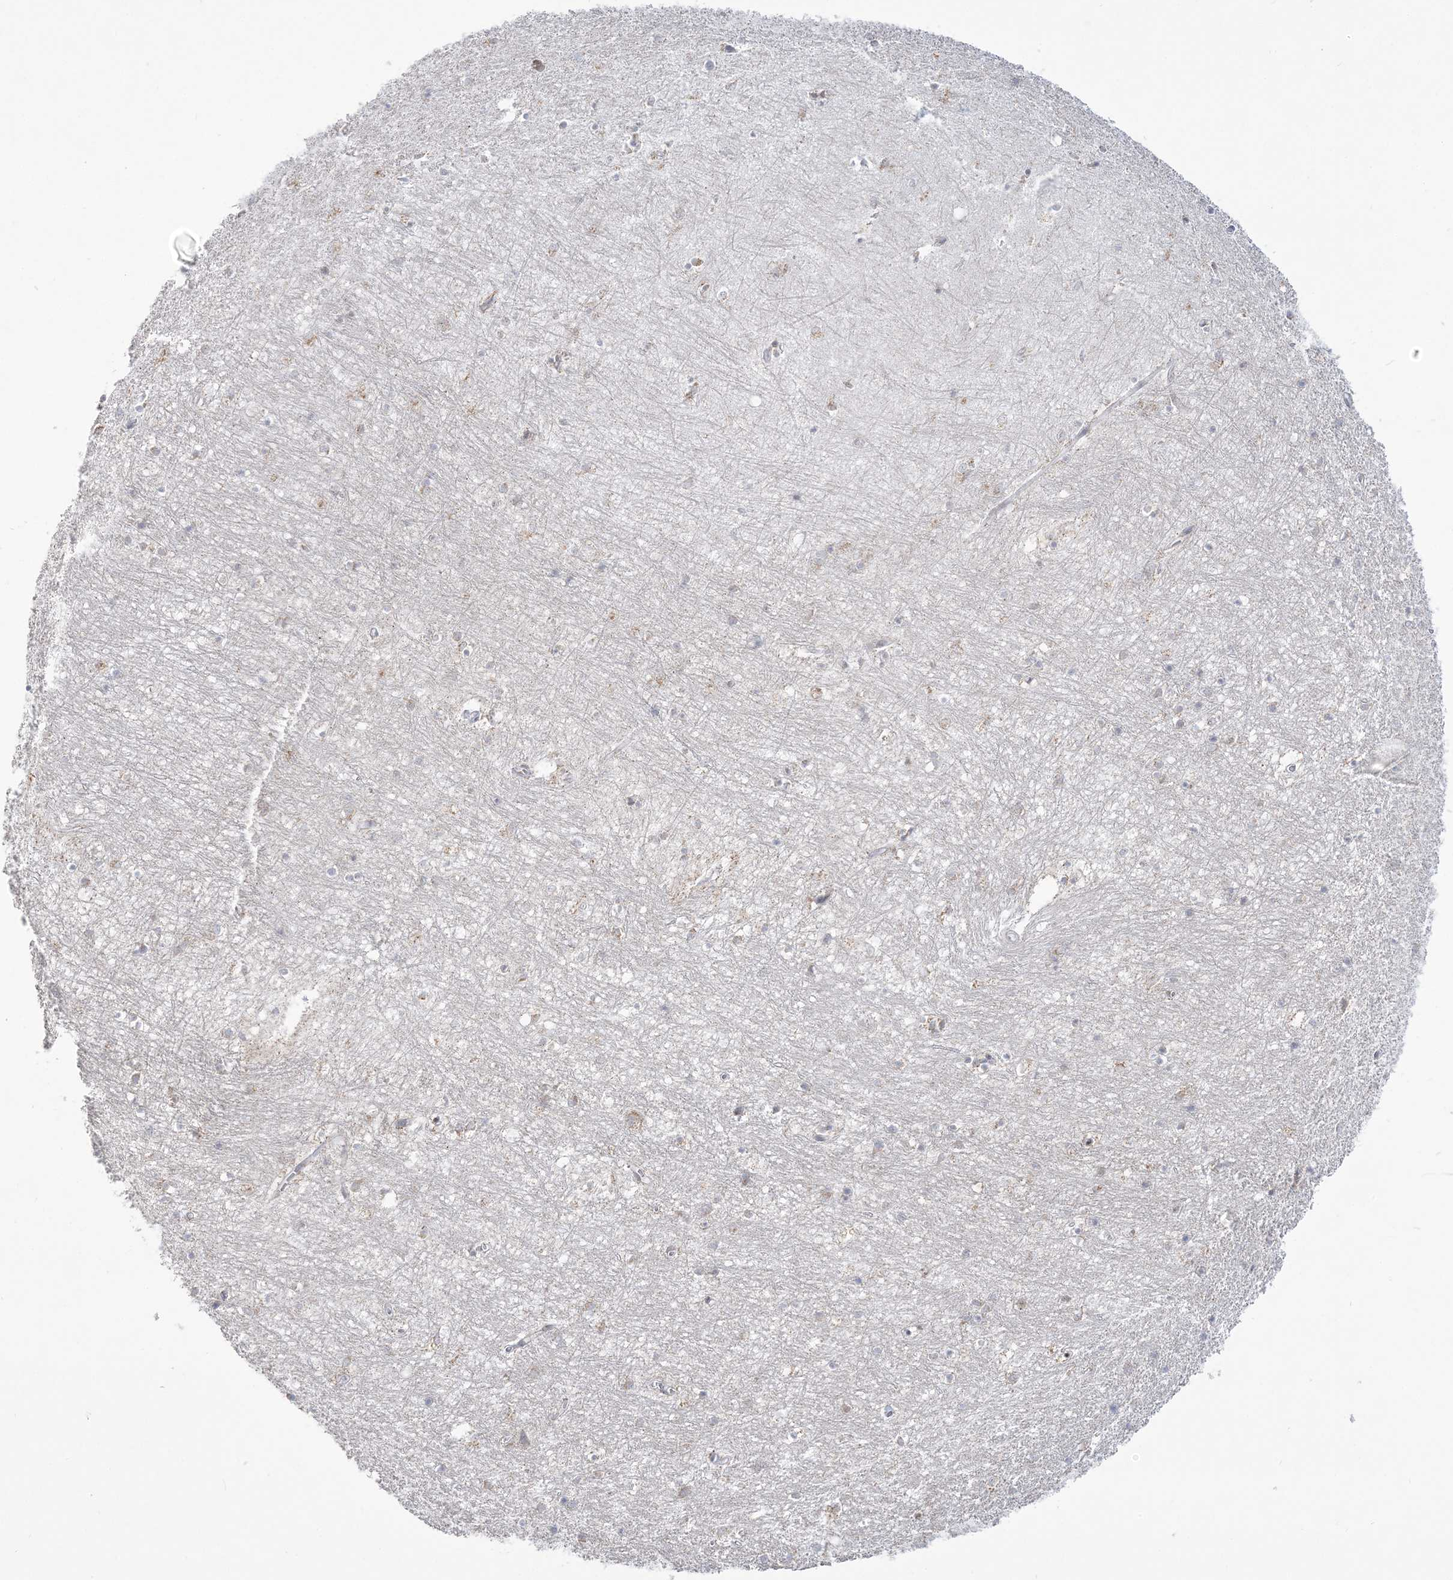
{"staining": {"intensity": "negative", "quantity": "none", "location": "none"}, "tissue": "hippocampus", "cell_type": "Glial cells", "image_type": "normal", "snomed": [{"axis": "morphology", "description": "Normal tissue, NOS"}, {"axis": "topography", "description": "Hippocampus"}], "caption": "There is no significant staining in glial cells of hippocampus. (Brightfield microscopy of DAB immunohistochemistry (IHC) at high magnification).", "gene": "DDX21", "patient": {"sex": "female", "age": 64}}